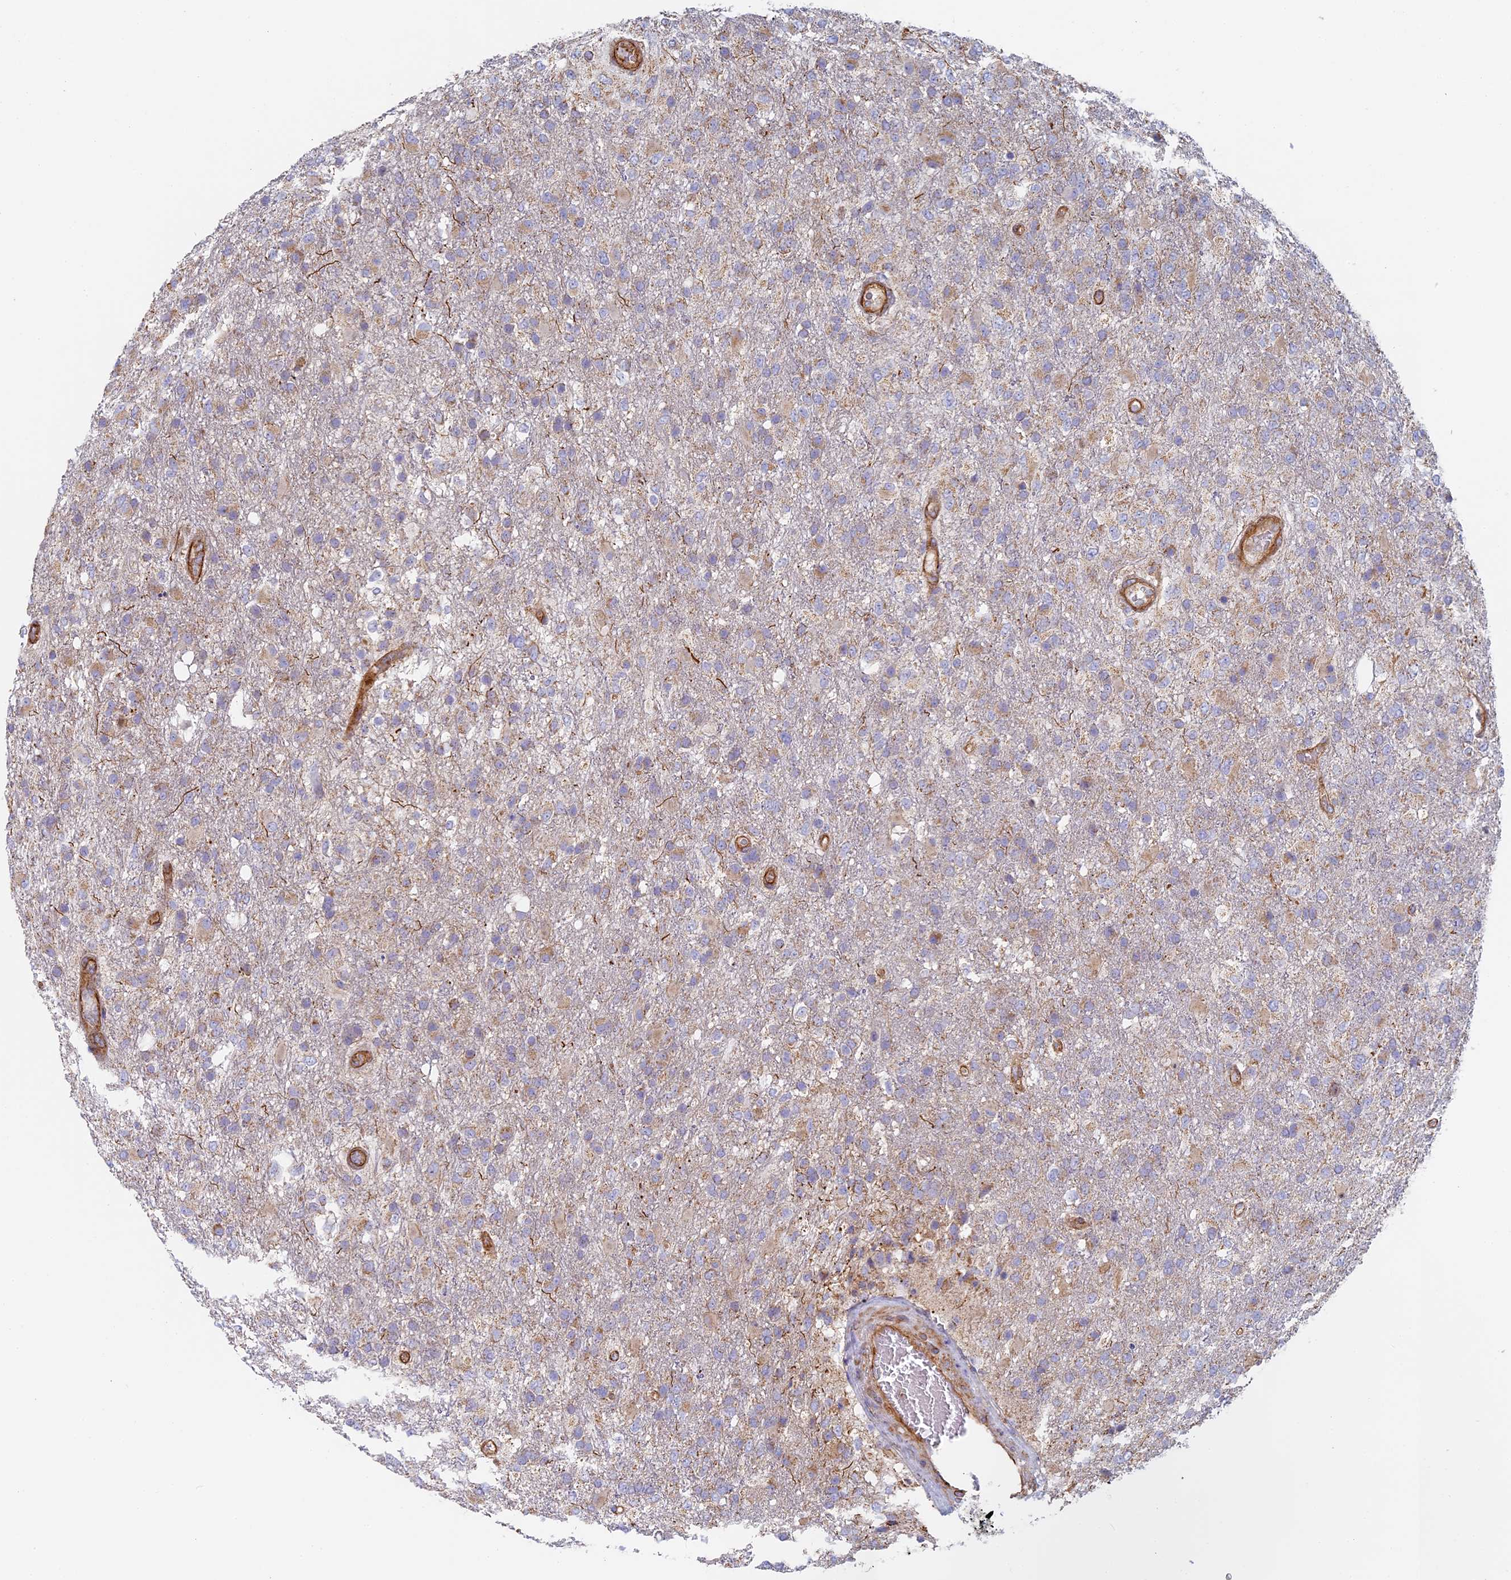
{"staining": {"intensity": "weak", "quantity": "25%-75%", "location": "cytoplasmic/membranous"}, "tissue": "glioma", "cell_type": "Tumor cells", "image_type": "cancer", "snomed": [{"axis": "morphology", "description": "Glioma, malignant, High grade"}, {"axis": "topography", "description": "Brain"}], "caption": "This micrograph exhibits IHC staining of human high-grade glioma (malignant), with low weak cytoplasmic/membranous staining in approximately 25%-75% of tumor cells.", "gene": "DDA1", "patient": {"sex": "female", "age": 74}}